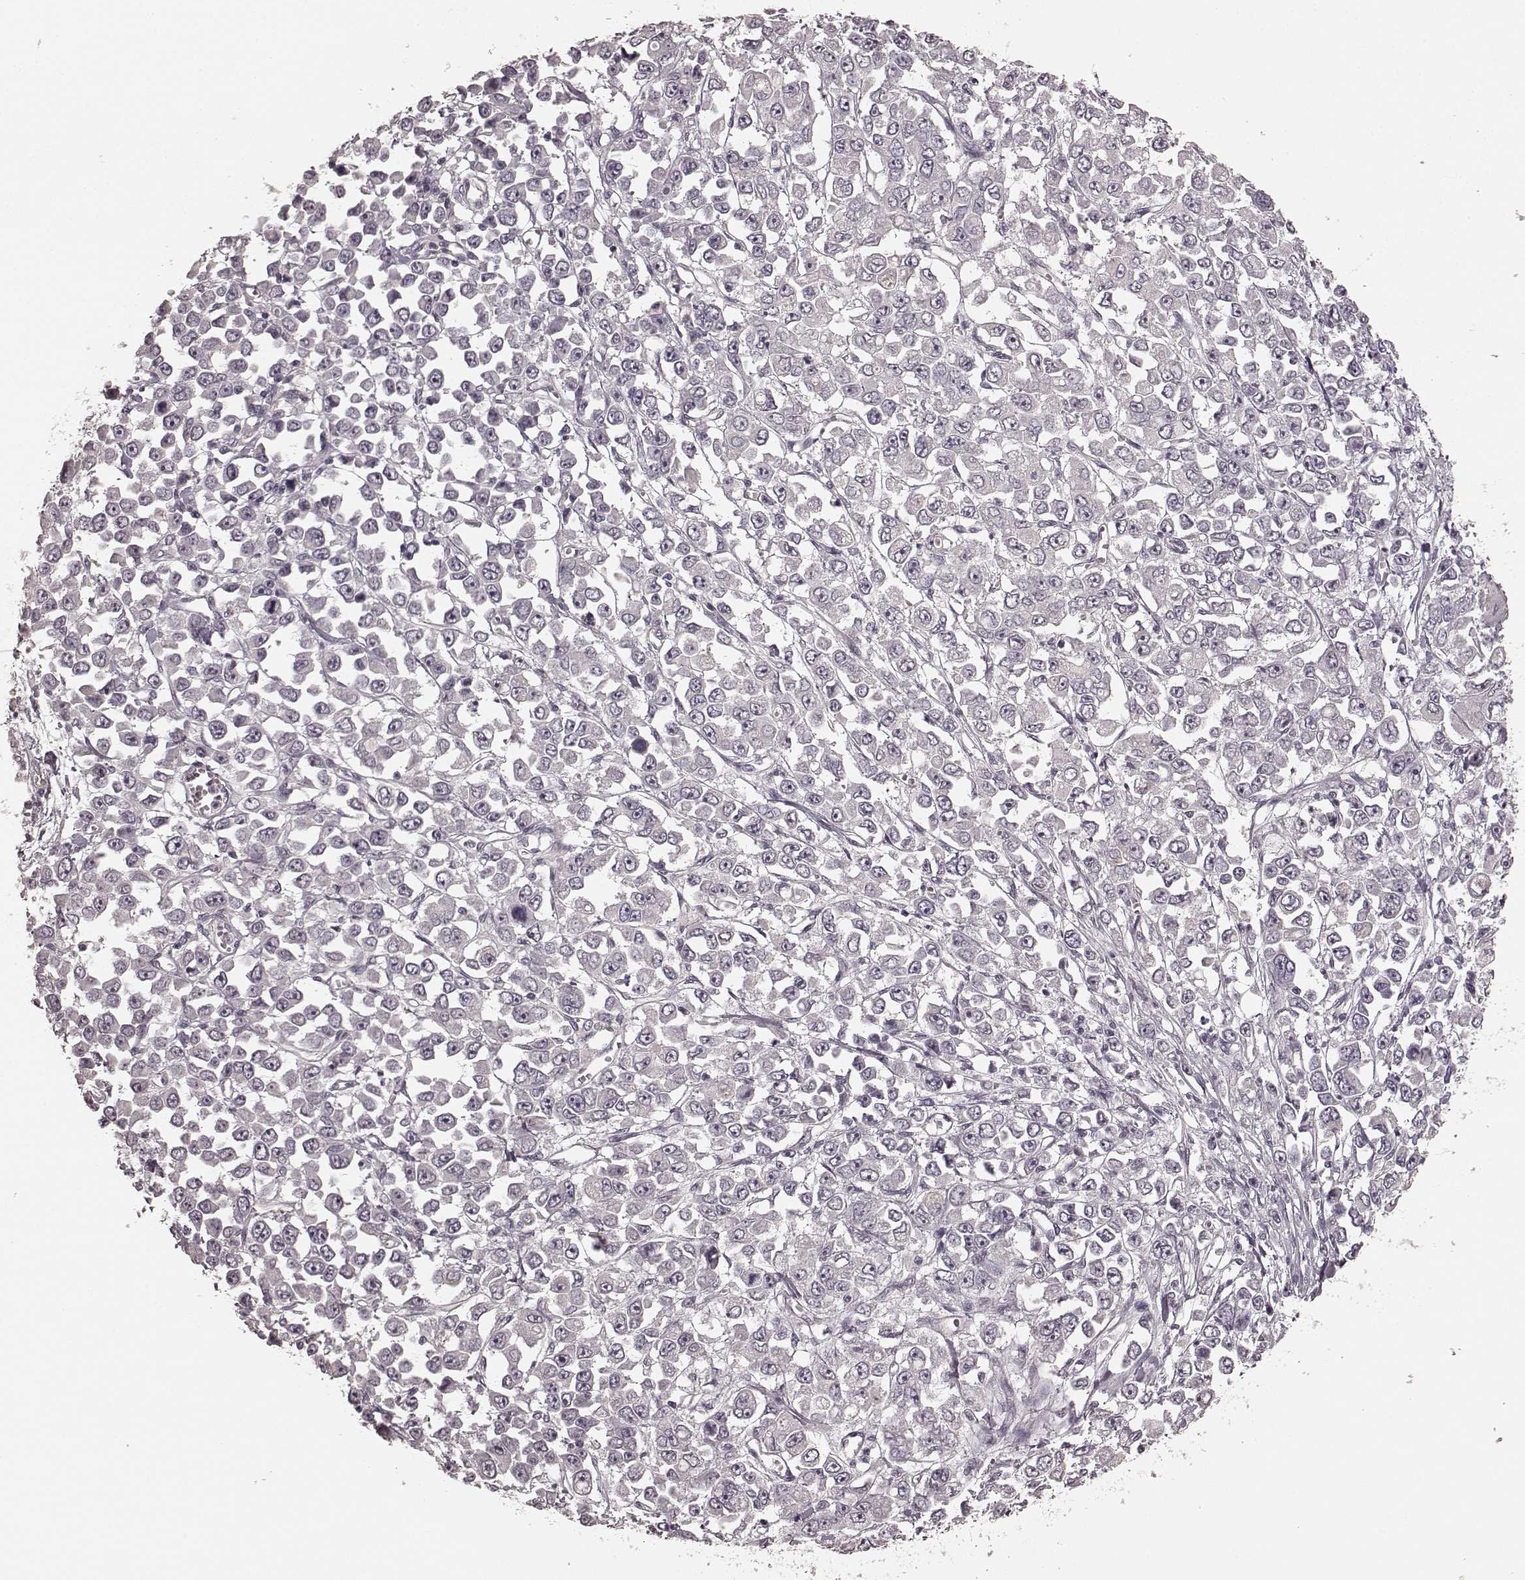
{"staining": {"intensity": "negative", "quantity": "none", "location": "none"}, "tissue": "stomach cancer", "cell_type": "Tumor cells", "image_type": "cancer", "snomed": [{"axis": "morphology", "description": "Adenocarcinoma, NOS"}, {"axis": "topography", "description": "Stomach, upper"}], "caption": "Immunohistochemical staining of stomach cancer (adenocarcinoma) shows no significant expression in tumor cells. (DAB immunohistochemistry, high magnification).", "gene": "PRKCE", "patient": {"sex": "male", "age": 70}}